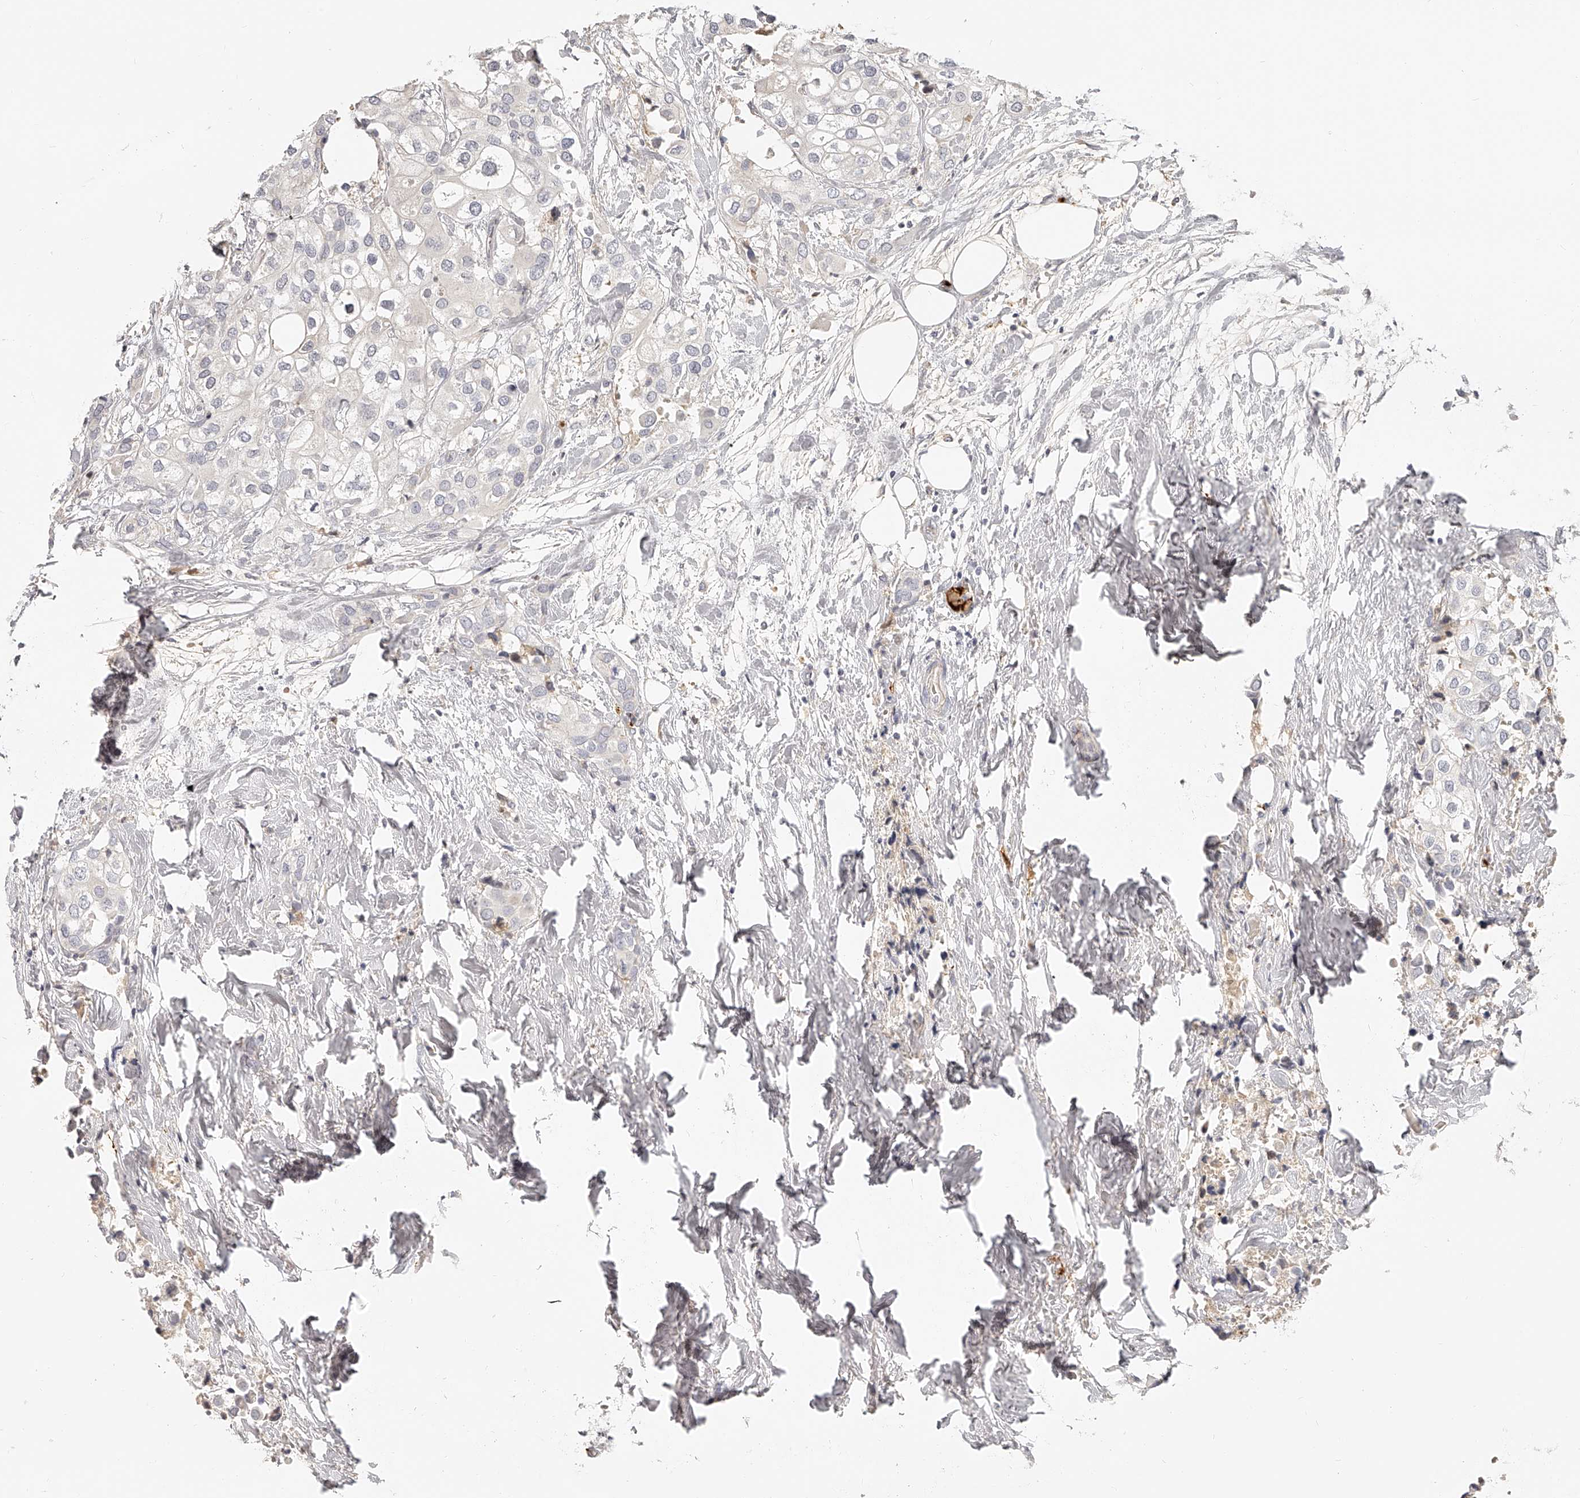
{"staining": {"intensity": "negative", "quantity": "none", "location": "none"}, "tissue": "urothelial cancer", "cell_type": "Tumor cells", "image_type": "cancer", "snomed": [{"axis": "morphology", "description": "Urothelial carcinoma, High grade"}, {"axis": "topography", "description": "Urinary bladder"}], "caption": "Urothelial carcinoma (high-grade) was stained to show a protein in brown. There is no significant positivity in tumor cells. Brightfield microscopy of IHC stained with DAB (3,3'-diaminobenzidine) (brown) and hematoxylin (blue), captured at high magnification.", "gene": "ITGB3", "patient": {"sex": "male", "age": 64}}